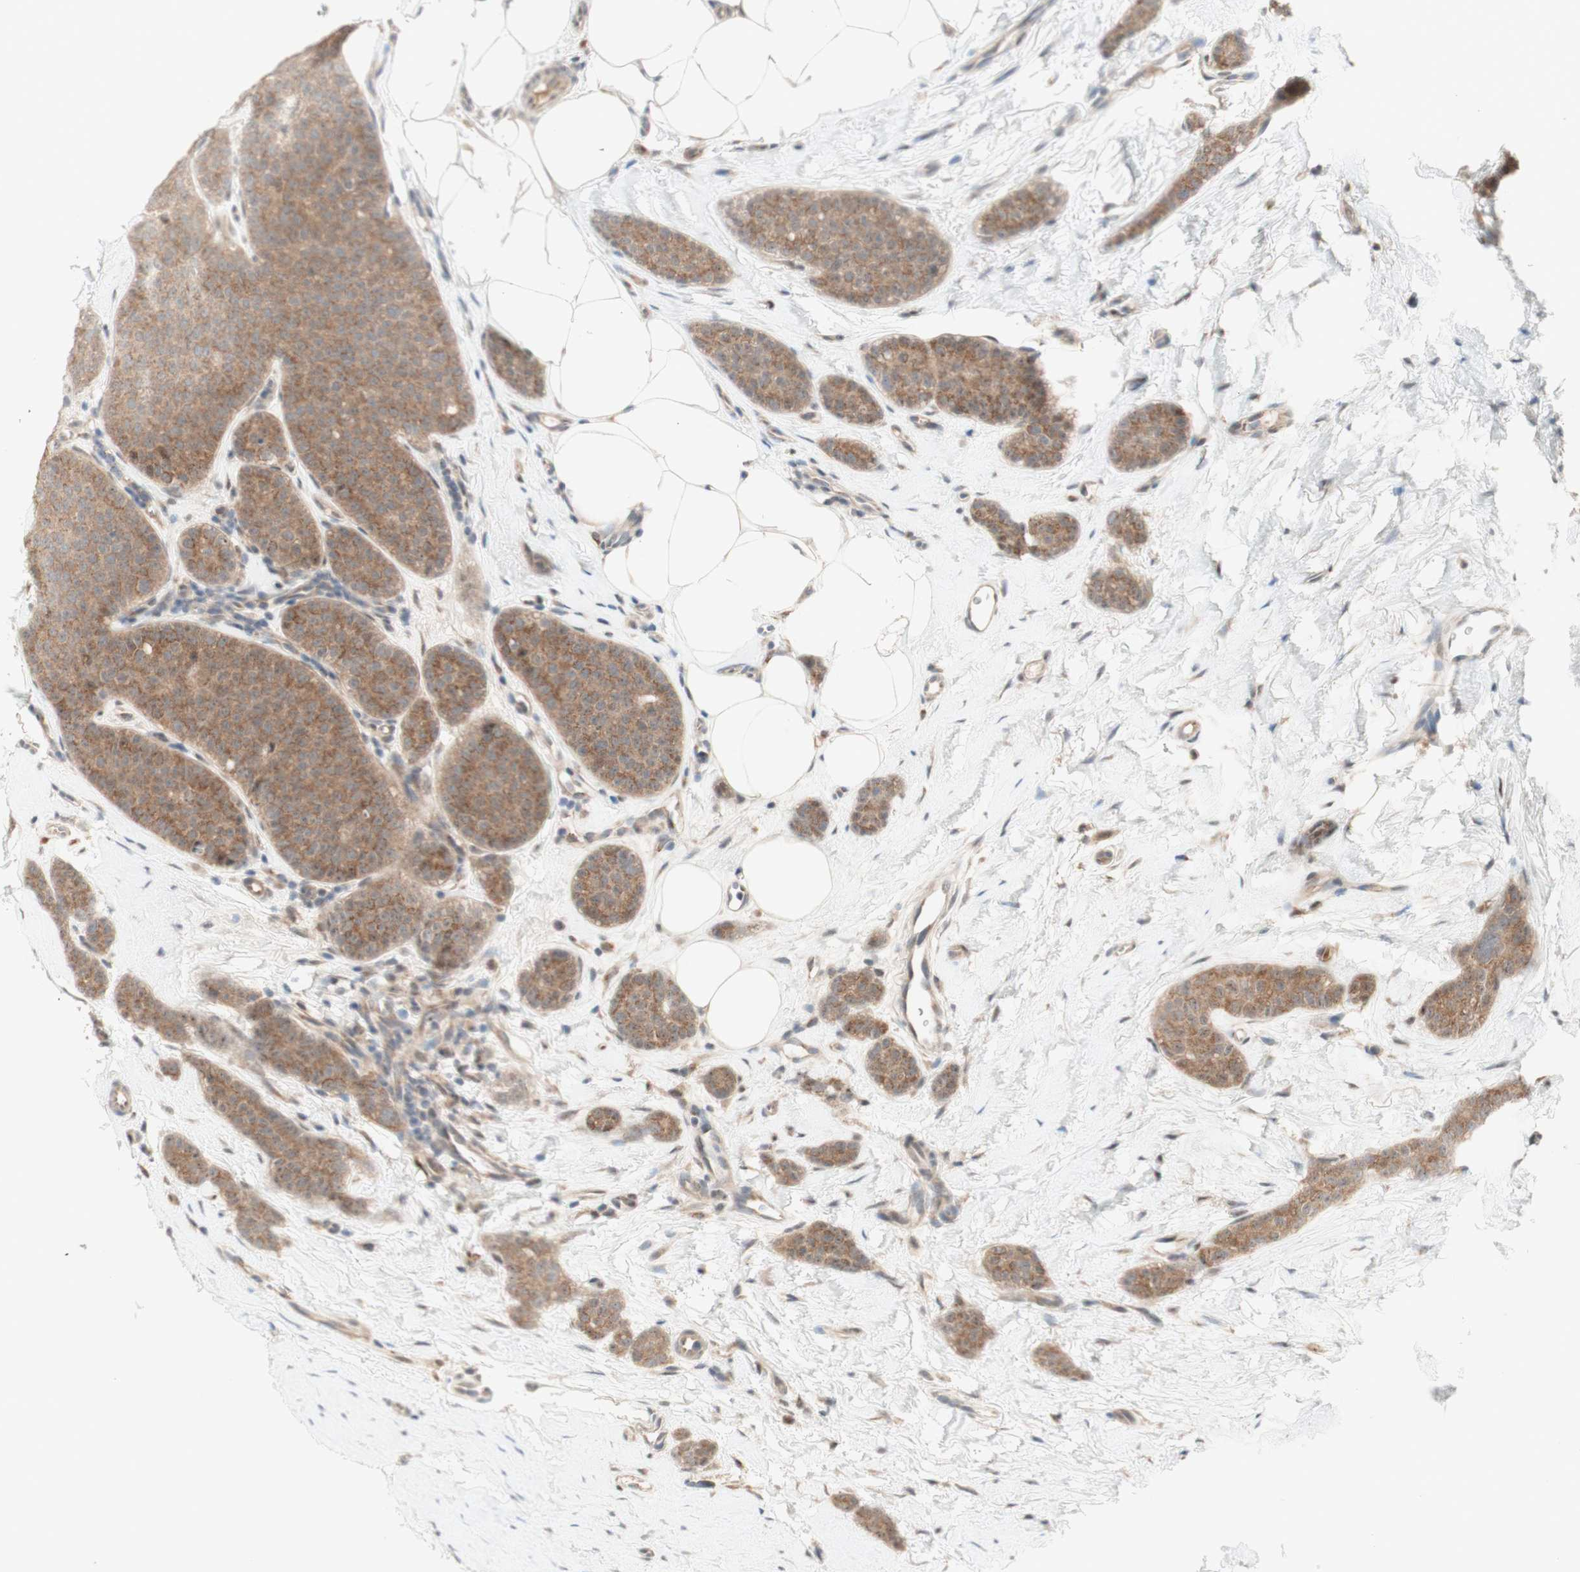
{"staining": {"intensity": "moderate", "quantity": ">75%", "location": "cytoplasmic/membranous"}, "tissue": "breast cancer", "cell_type": "Tumor cells", "image_type": "cancer", "snomed": [{"axis": "morphology", "description": "Lobular carcinoma"}, {"axis": "topography", "description": "Skin"}, {"axis": "topography", "description": "Breast"}], "caption": "Human breast cancer (lobular carcinoma) stained with a protein marker demonstrates moderate staining in tumor cells.", "gene": "CYLD", "patient": {"sex": "female", "age": 46}}